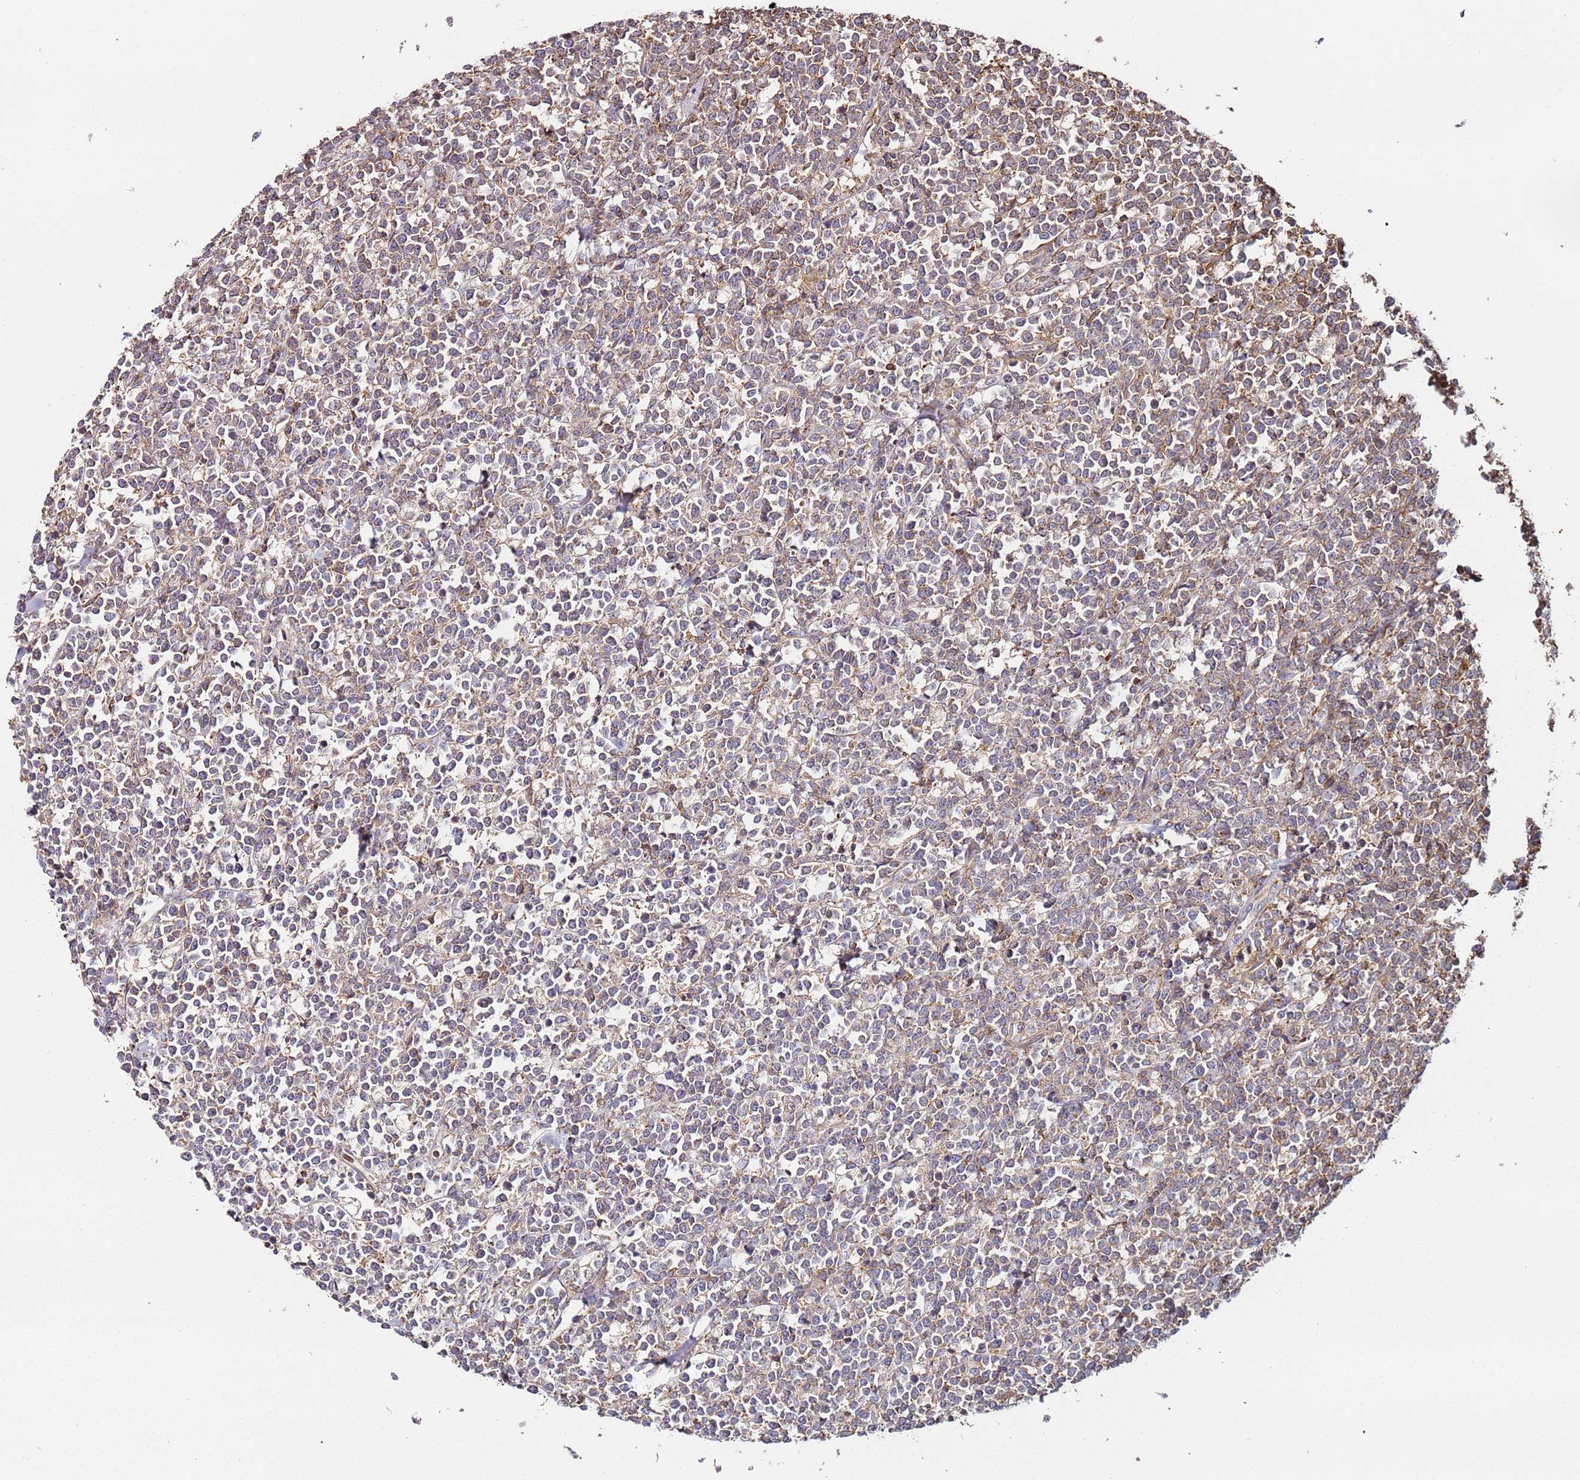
{"staining": {"intensity": "weak", "quantity": "25%-75%", "location": "cytoplasmic/membranous"}, "tissue": "lymphoma", "cell_type": "Tumor cells", "image_type": "cancer", "snomed": [{"axis": "morphology", "description": "Malignant lymphoma, non-Hodgkin's type, High grade"}, {"axis": "topography", "description": "Small intestine"}], "caption": "The immunohistochemical stain shows weak cytoplasmic/membranous expression in tumor cells of high-grade malignant lymphoma, non-Hodgkin's type tissue.", "gene": "CYP2U1", "patient": {"sex": "male", "age": 8}}